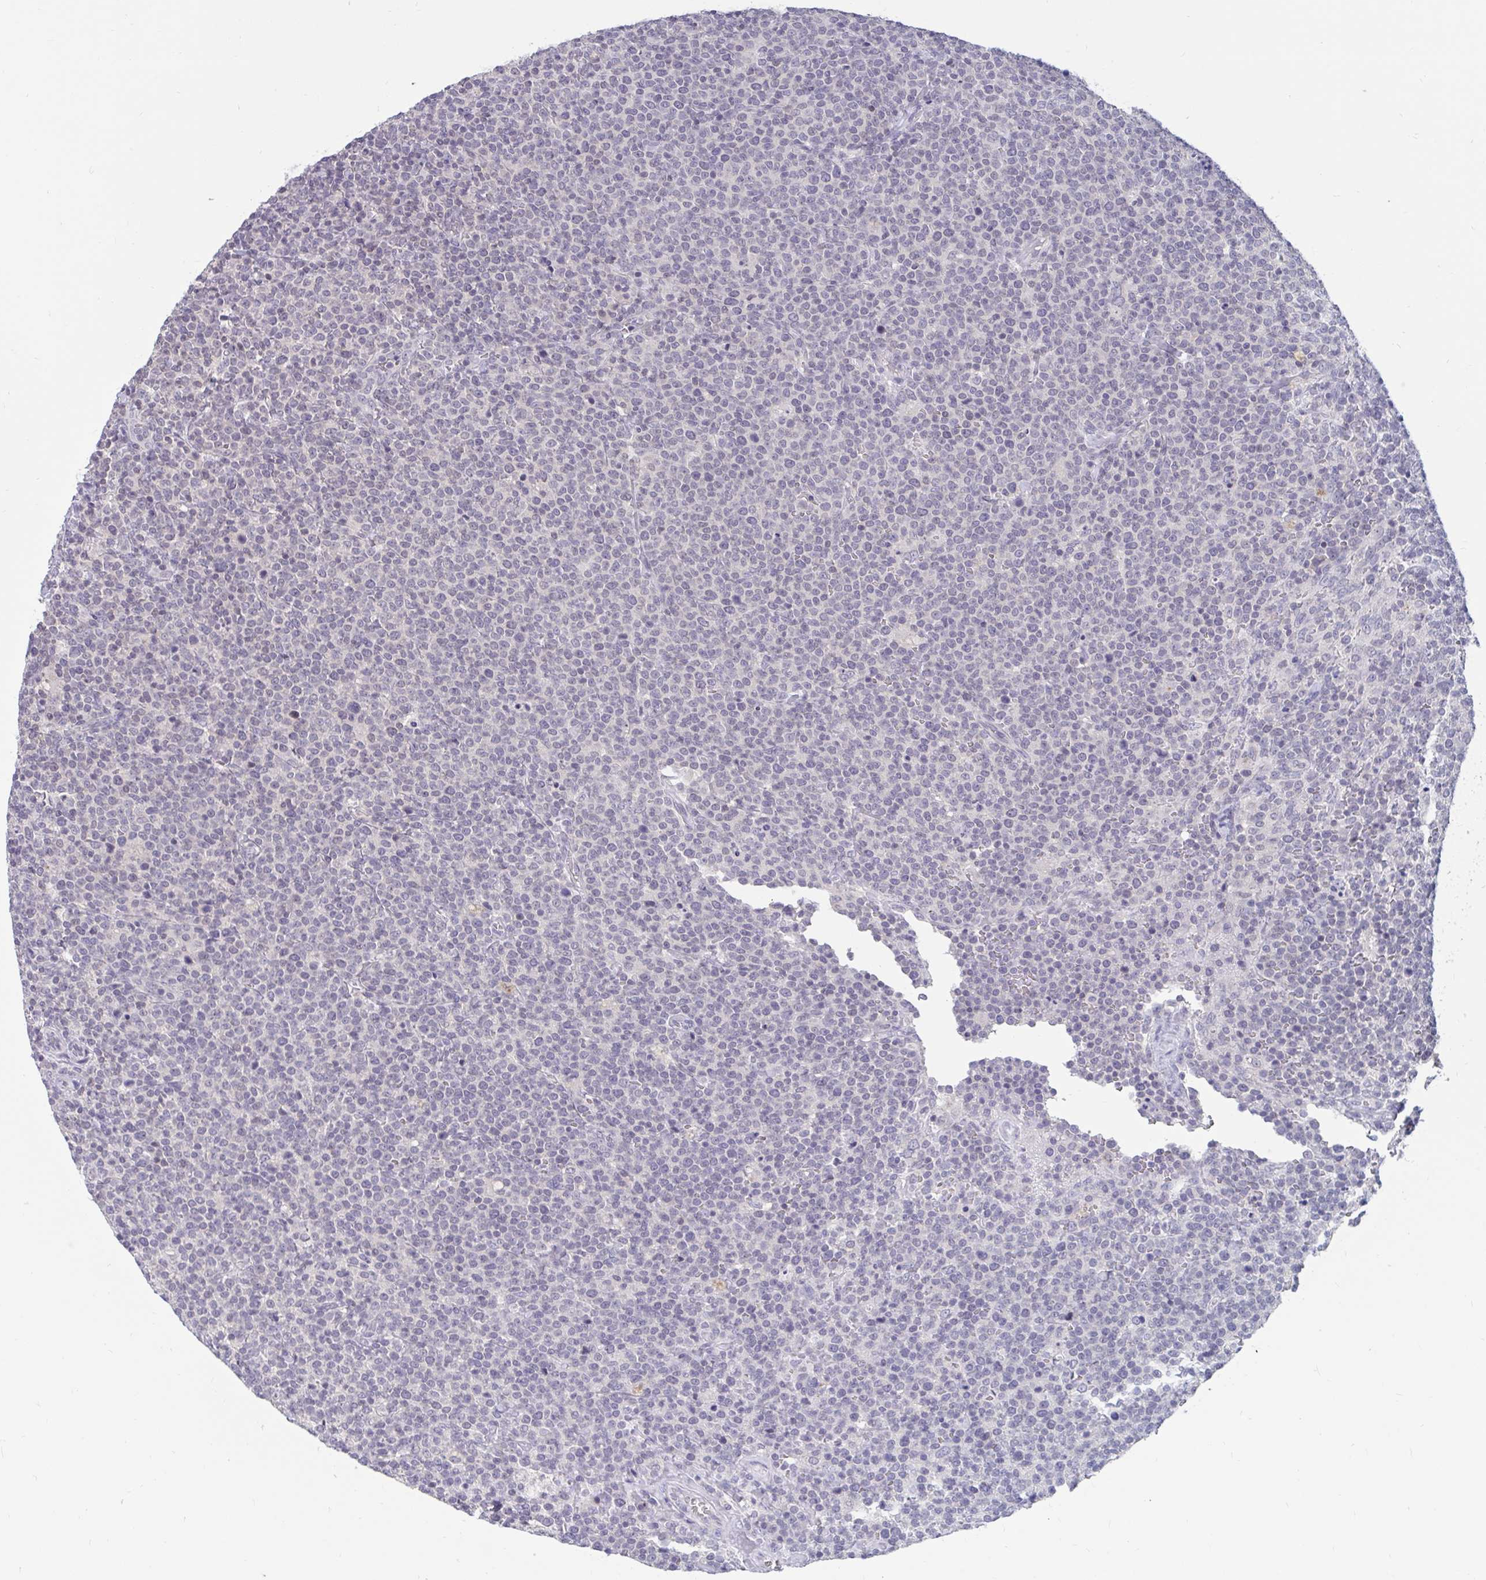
{"staining": {"intensity": "negative", "quantity": "none", "location": "none"}, "tissue": "lymphoma", "cell_type": "Tumor cells", "image_type": "cancer", "snomed": [{"axis": "morphology", "description": "Malignant lymphoma, non-Hodgkin's type, High grade"}, {"axis": "topography", "description": "Lymph node"}], "caption": "Histopathology image shows no significant protein staining in tumor cells of lymphoma.", "gene": "ARPP19", "patient": {"sex": "male", "age": 61}}